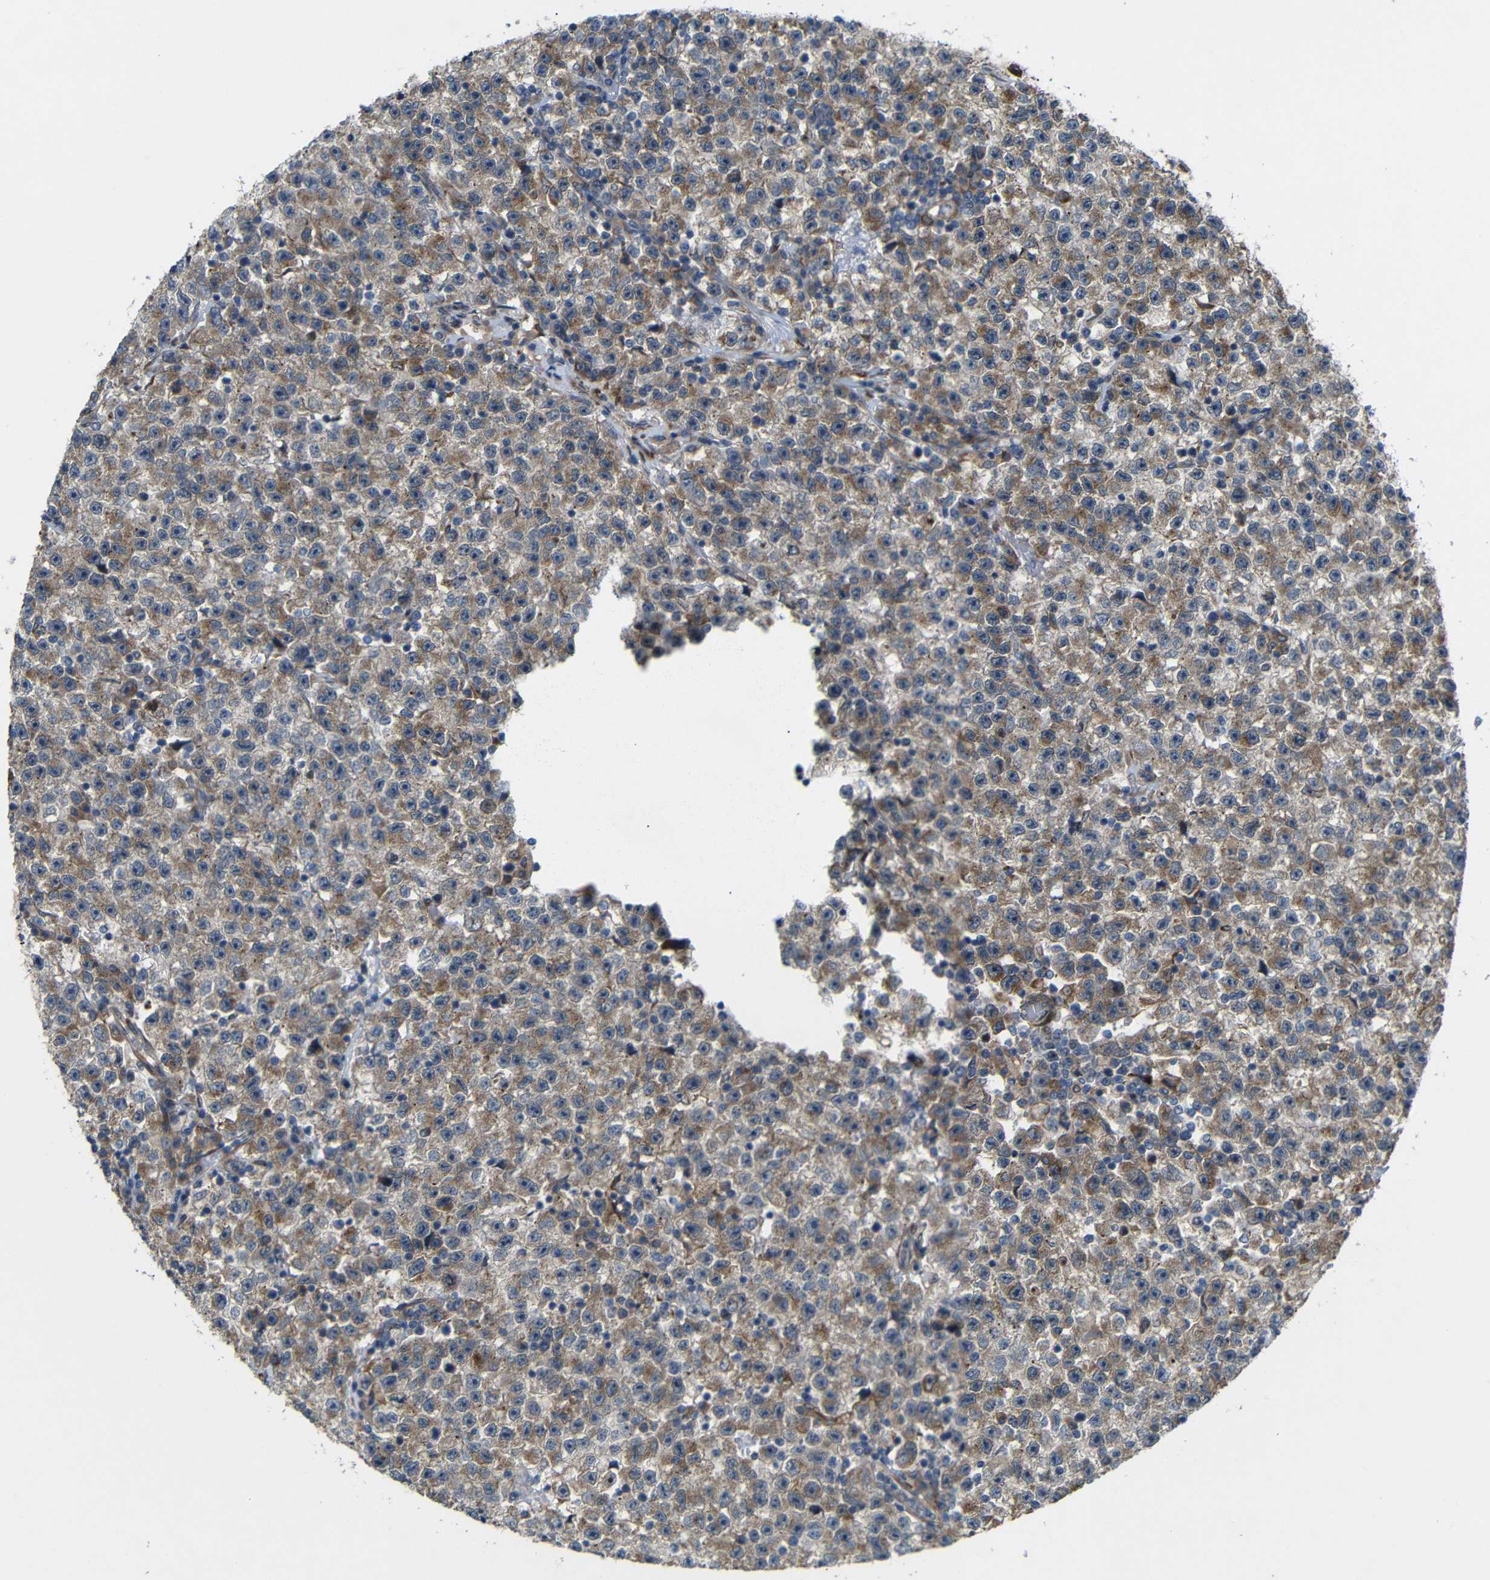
{"staining": {"intensity": "moderate", "quantity": ">75%", "location": "cytoplasmic/membranous"}, "tissue": "testis cancer", "cell_type": "Tumor cells", "image_type": "cancer", "snomed": [{"axis": "morphology", "description": "Seminoma, NOS"}, {"axis": "topography", "description": "Testis"}], "caption": "High-magnification brightfield microscopy of seminoma (testis) stained with DAB (3,3'-diaminobenzidine) (brown) and counterstained with hematoxylin (blue). tumor cells exhibit moderate cytoplasmic/membranous positivity is appreciated in approximately>75% of cells.", "gene": "P3H2", "patient": {"sex": "male", "age": 22}}